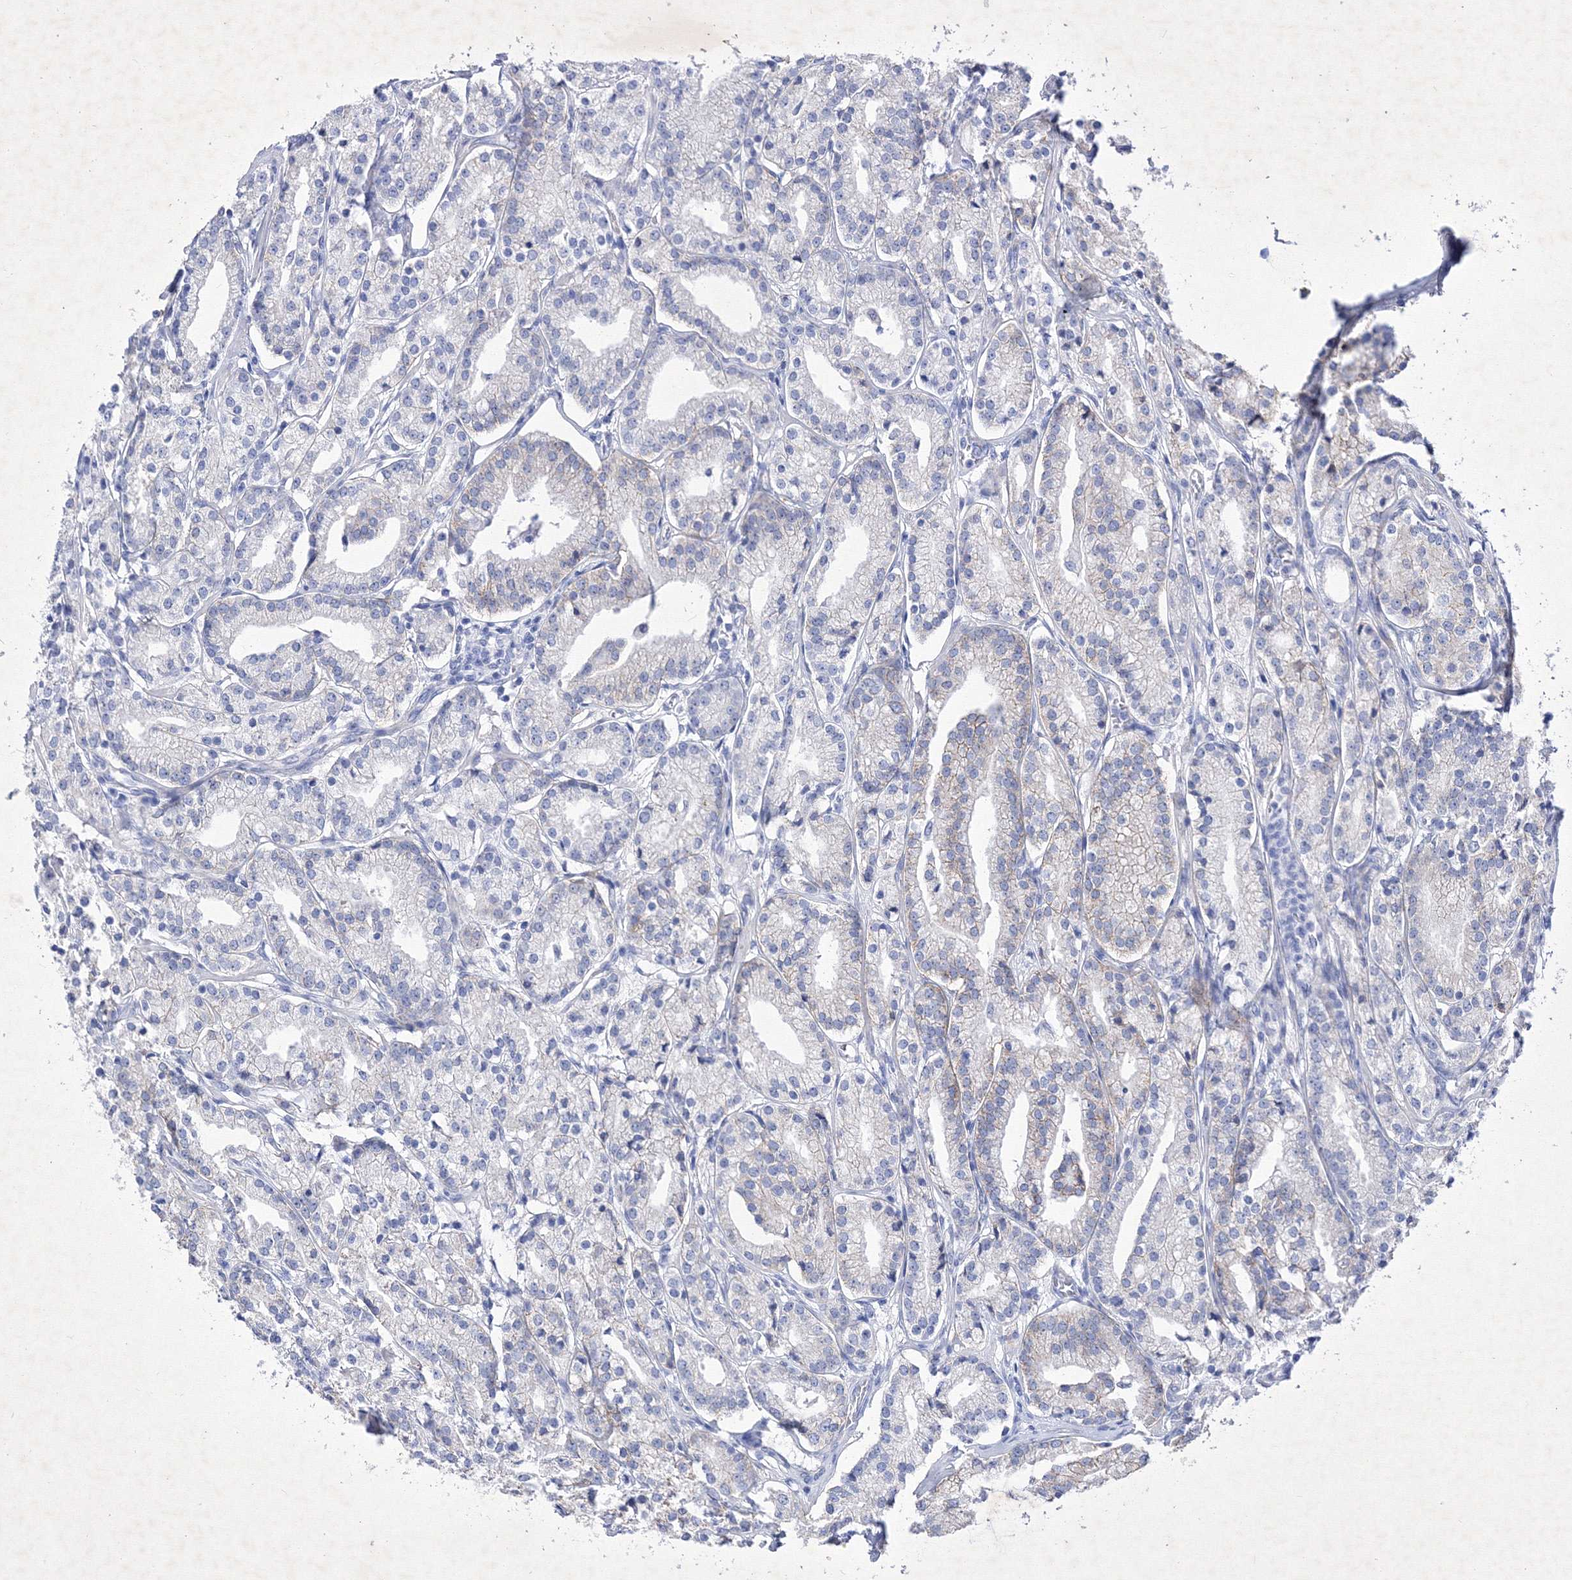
{"staining": {"intensity": "negative", "quantity": "none", "location": "none"}, "tissue": "prostate cancer", "cell_type": "Tumor cells", "image_type": "cancer", "snomed": [{"axis": "morphology", "description": "Adenocarcinoma, High grade"}, {"axis": "topography", "description": "Prostate"}], "caption": "An image of human prostate cancer (high-grade adenocarcinoma) is negative for staining in tumor cells.", "gene": "GPN1", "patient": {"sex": "male", "age": 69}}